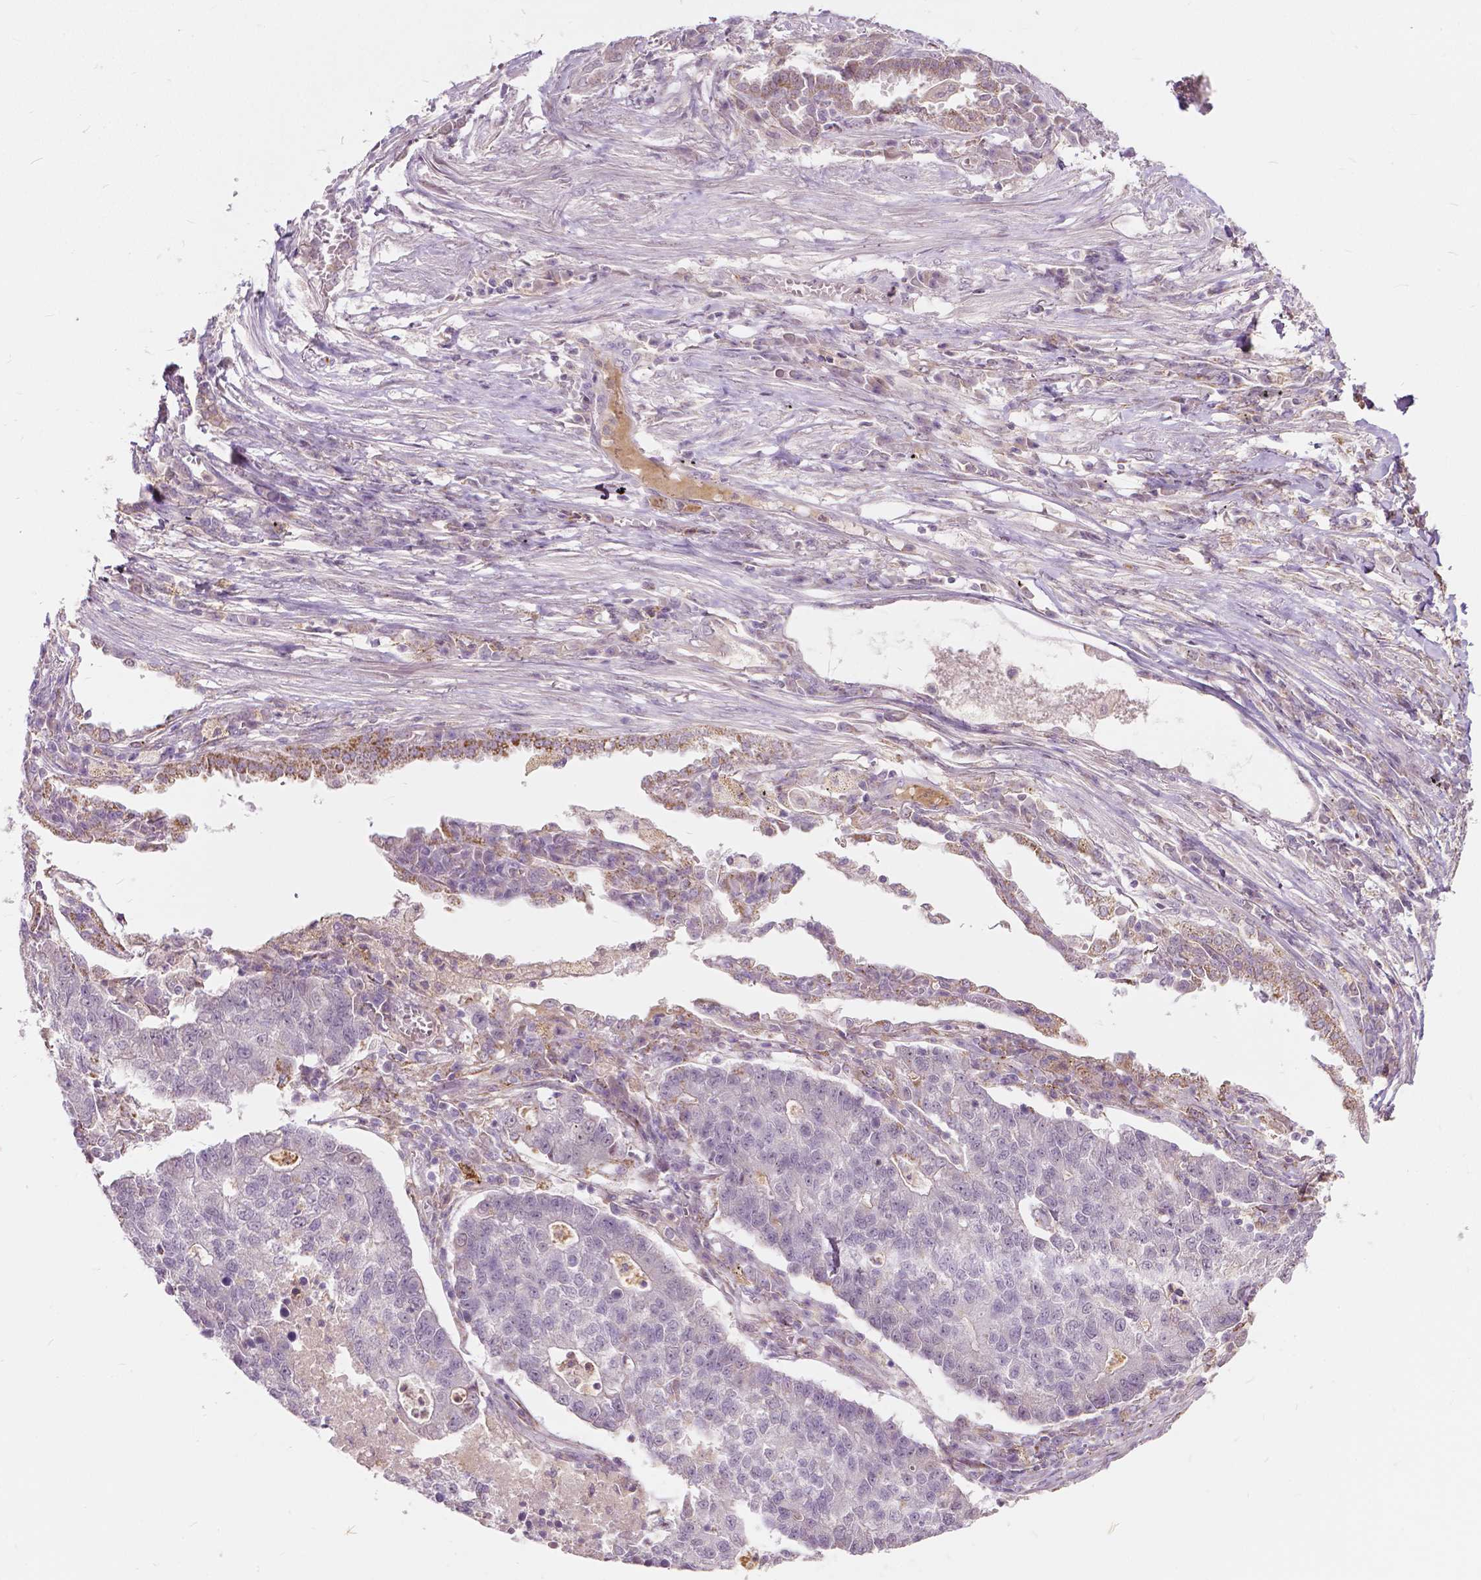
{"staining": {"intensity": "negative", "quantity": "none", "location": "none"}, "tissue": "lung cancer", "cell_type": "Tumor cells", "image_type": "cancer", "snomed": [{"axis": "morphology", "description": "Adenocarcinoma, NOS"}, {"axis": "topography", "description": "Lung"}], "caption": "IHC of human lung cancer (adenocarcinoma) exhibits no staining in tumor cells.", "gene": "DLX6", "patient": {"sex": "male", "age": 57}}